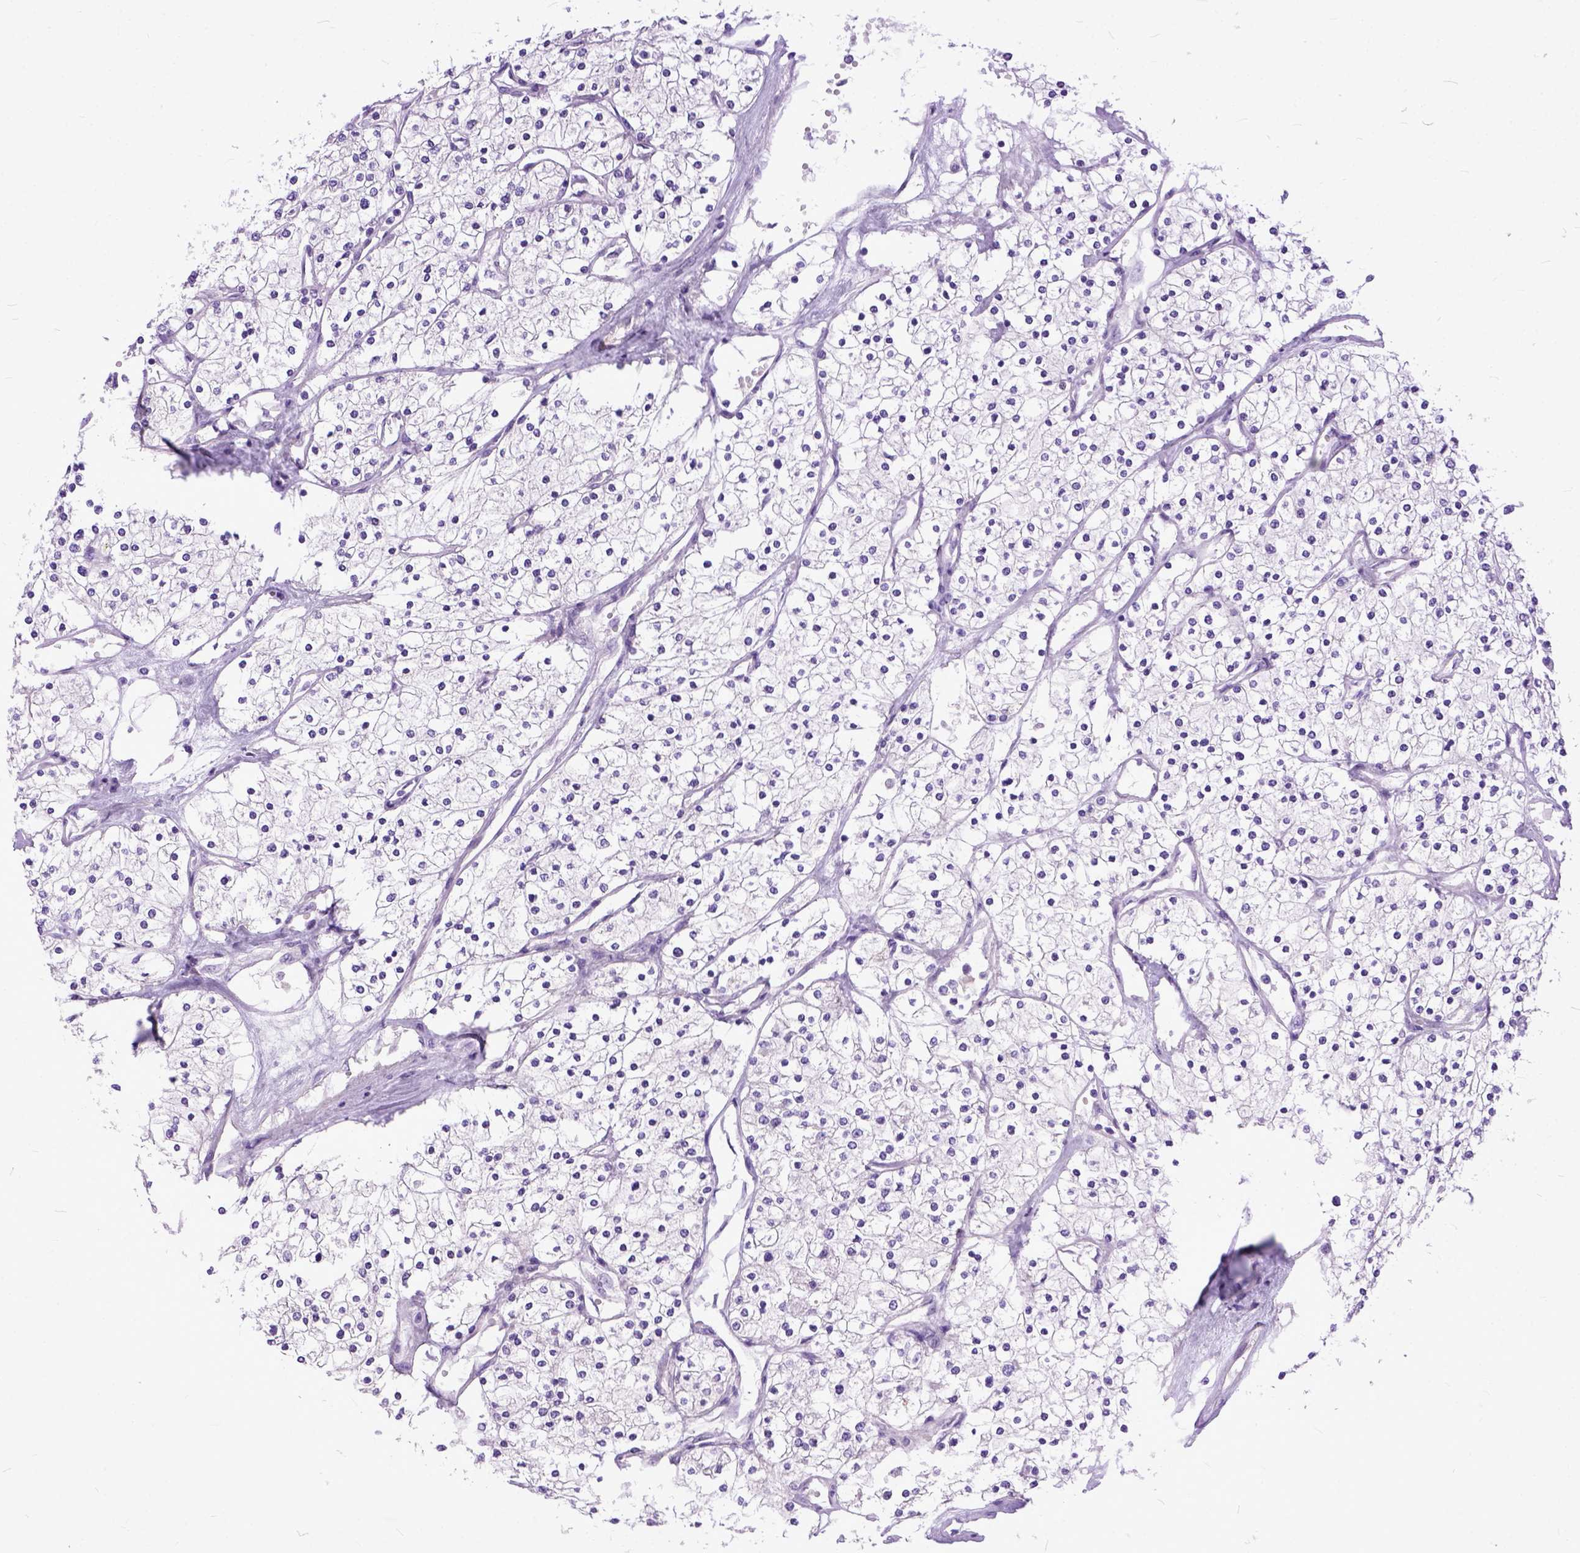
{"staining": {"intensity": "negative", "quantity": "none", "location": "none"}, "tissue": "renal cancer", "cell_type": "Tumor cells", "image_type": "cancer", "snomed": [{"axis": "morphology", "description": "Adenocarcinoma, NOS"}, {"axis": "topography", "description": "Kidney"}], "caption": "Tumor cells are negative for protein expression in human renal cancer.", "gene": "CRB1", "patient": {"sex": "male", "age": 80}}